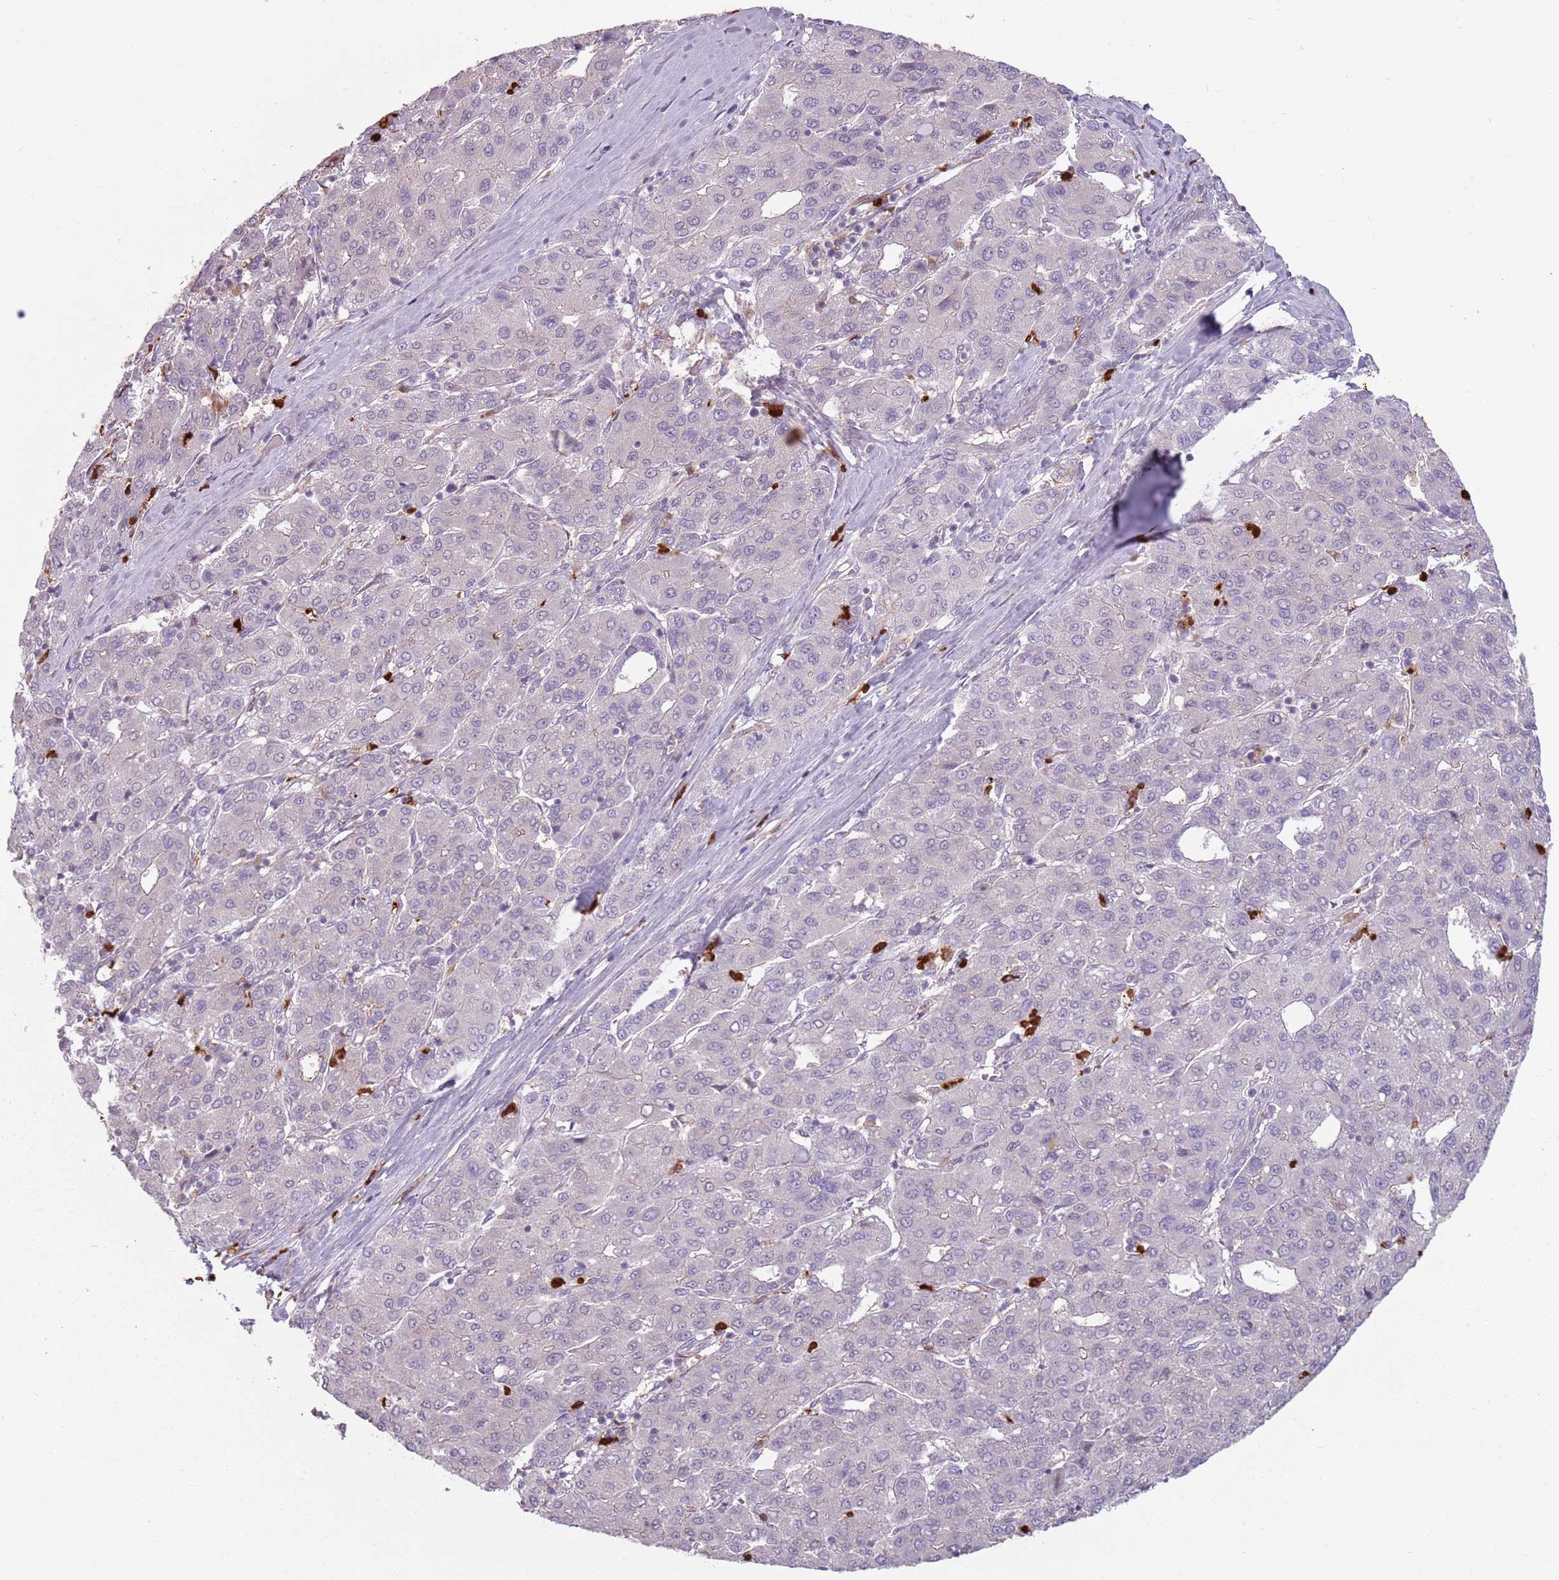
{"staining": {"intensity": "negative", "quantity": "none", "location": "none"}, "tissue": "liver cancer", "cell_type": "Tumor cells", "image_type": "cancer", "snomed": [{"axis": "morphology", "description": "Carcinoma, Hepatocellular, NOS"}, {"axis": "topography", "description": "Liver"}], "caption": "This micrograph is of liver cancer stained with immunohistochemistry (IHC) to label a protein in brown with the nuclei are counter-stained blue. There is no expression in tumor cells.", "gene": "SPAG4", "patient": {"sex": "male", "age": 65}}